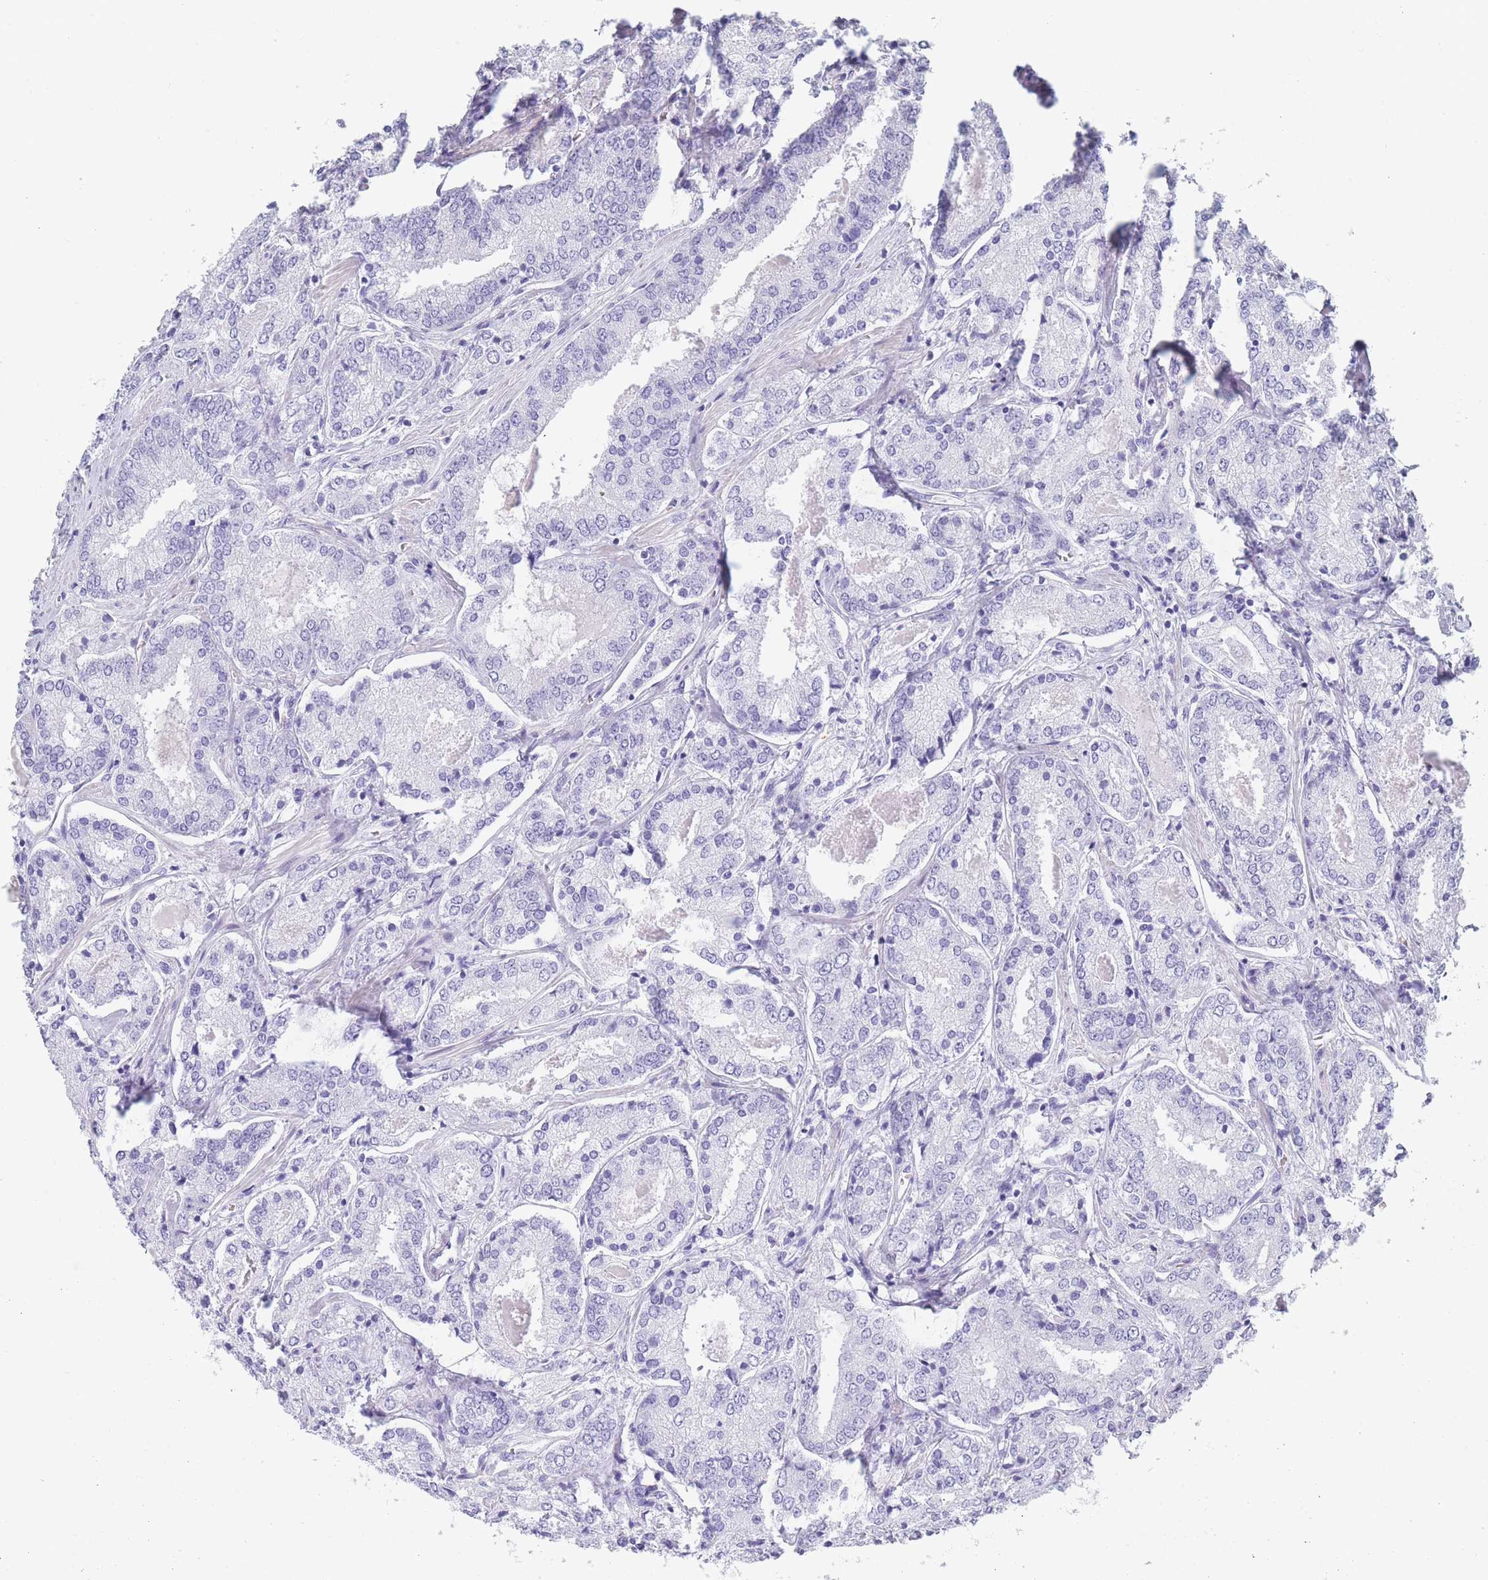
{"staining": {"intensity": "negative", "quantity": "none", "location": "none"}, "tissue": "prostate cancer", "cell_type": "Tumor cells", "image_type": "cancer", "snomed": [{"axis": "morphology", "description": "Adenocarcinoma, High grade"}, {"axis": "topography", "description": "Prostate"}], "caption": "Immunohistochemistry of prostate cancer (adenocarcinoma (high-grade)) demonstrates no positivity in tumor cells.", "gene": "OR5D16", "patient": {"sex": "male", "age": 63}}